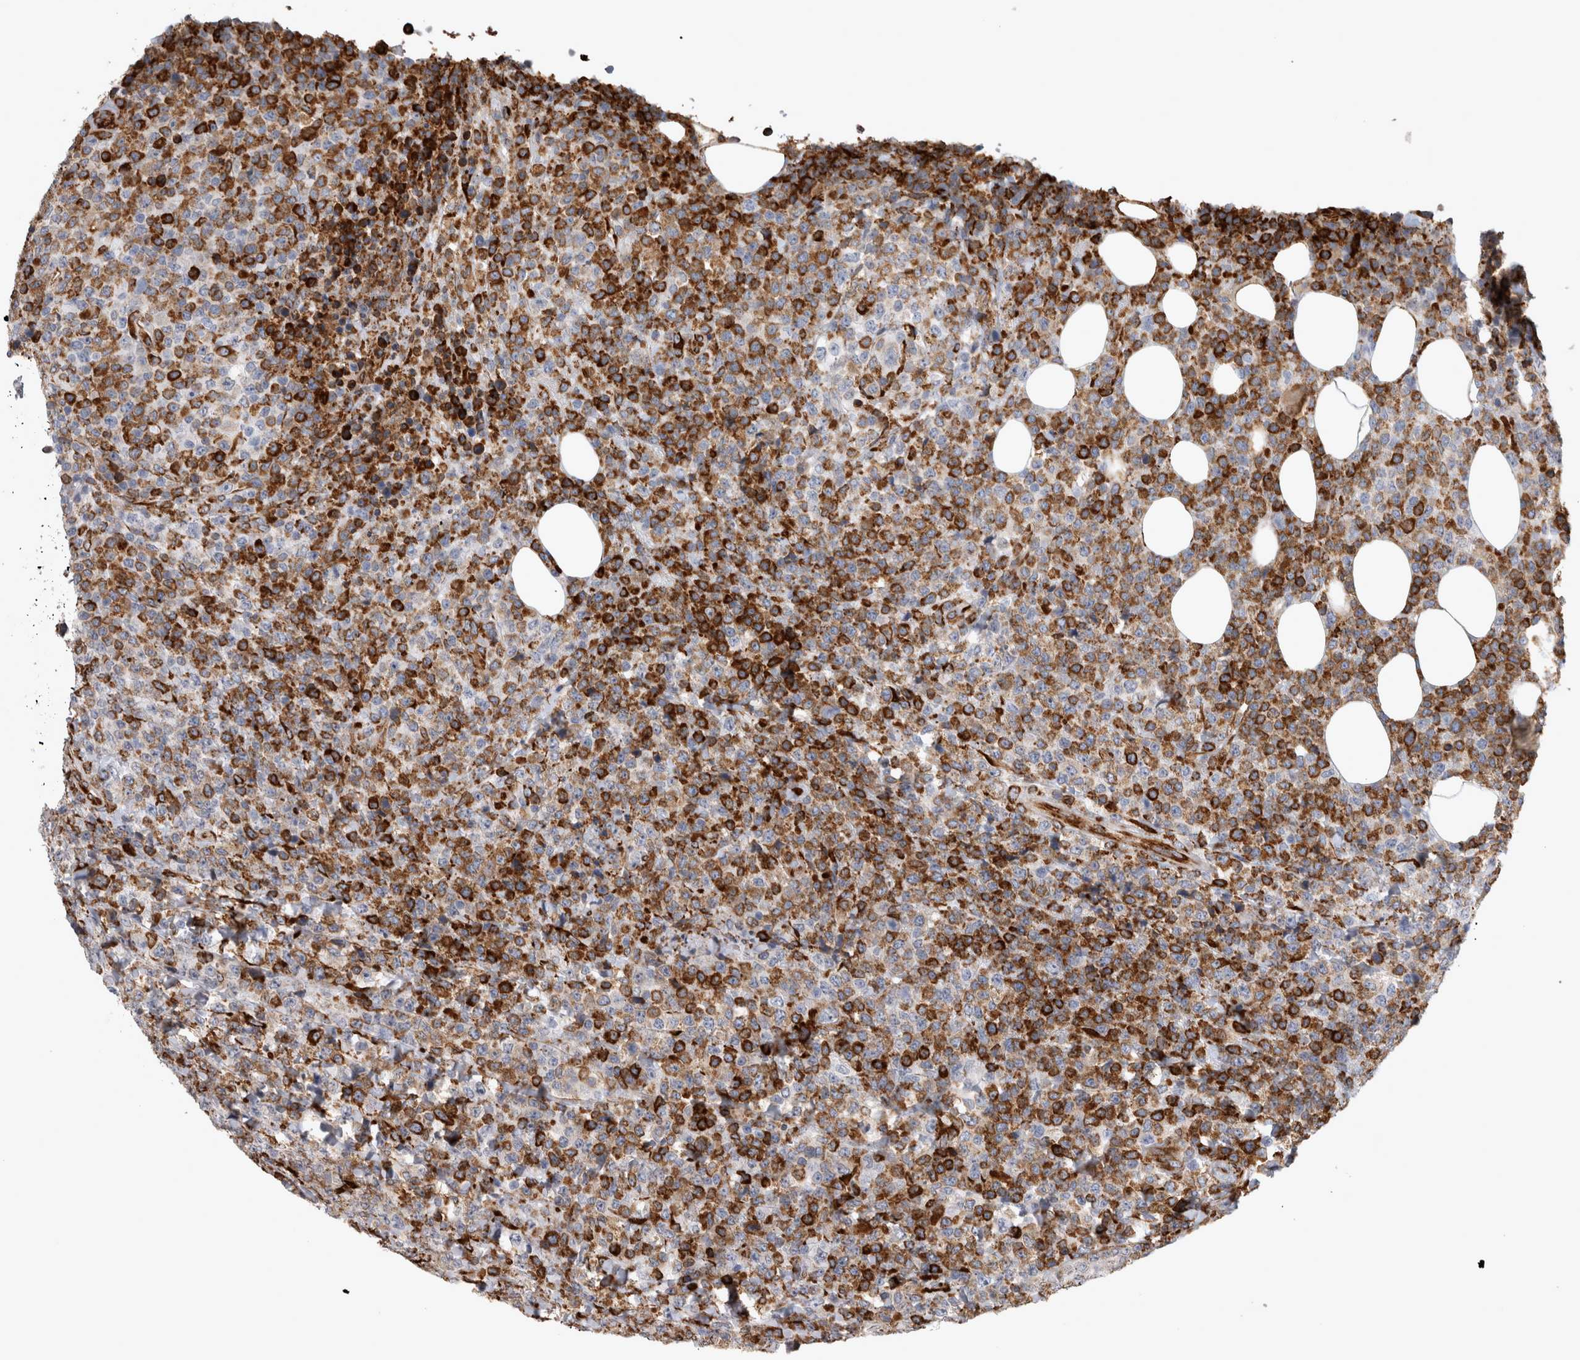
{"staining": {"intensity": "strong", "quantity": ">75%", "location": "cytoplasmic/membranous"}, "tissue": "lymphoma", "cell_type": "Tumor cells", "image_type": "cancer", "snomed": [{"axis": "morphology", "description": "Malignant lymphoma, non-Hodgkin's type, High grade"}, {"axis": "topography", "description": "Lymph node"}], "caption": "A photomicrograph of lymphoma stained for a protein exhibits strong cytoplasmic/membranous brown staining in tumor cells.", "gene": "FHIP2B", "patient": {"sex": "male", "age": 13}}